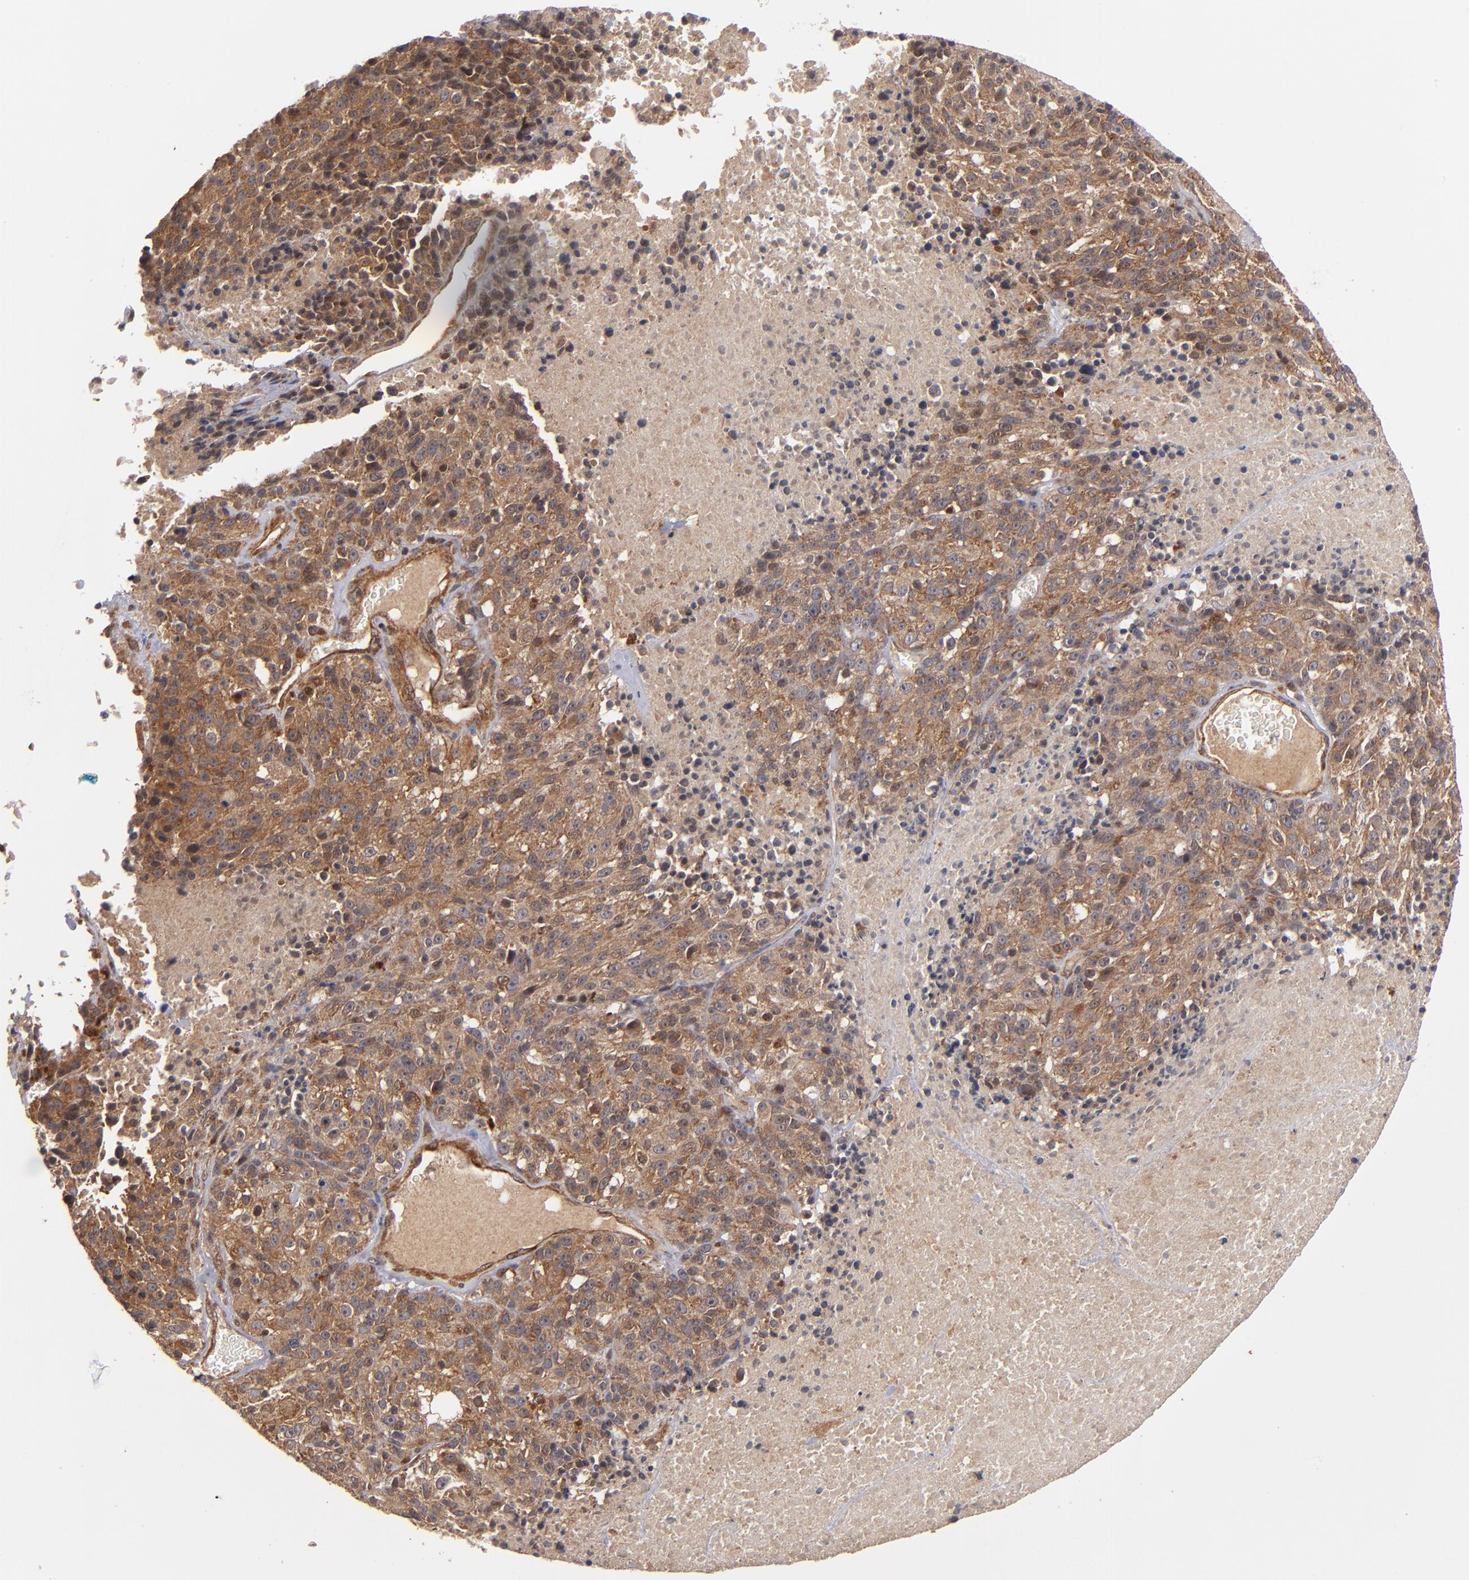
{"staining": {"intensity": "moderate", "quantity": ">75%", "location": "cytoplasmic/membranous"}, "tissue": "melanoma", "cell_type": "Tumor cells", "image_type": "cancer", "snomed": [{"axis": "morphology", "description": "Malignant melanoma, Metastatic site"}, {"axis": "topography", "description": "Cerebral cortex"}], "caption": "Melanoma stained with DAB (3,3'-diaminobenzidine) immunohistochemistry (IHC) exhibits medium levels of moderate cytoplasmic/membranous positivity in about >75% of tumor cells.", "gene": "BDKRB1", "patient": {"sex": "female", "age": 52}}